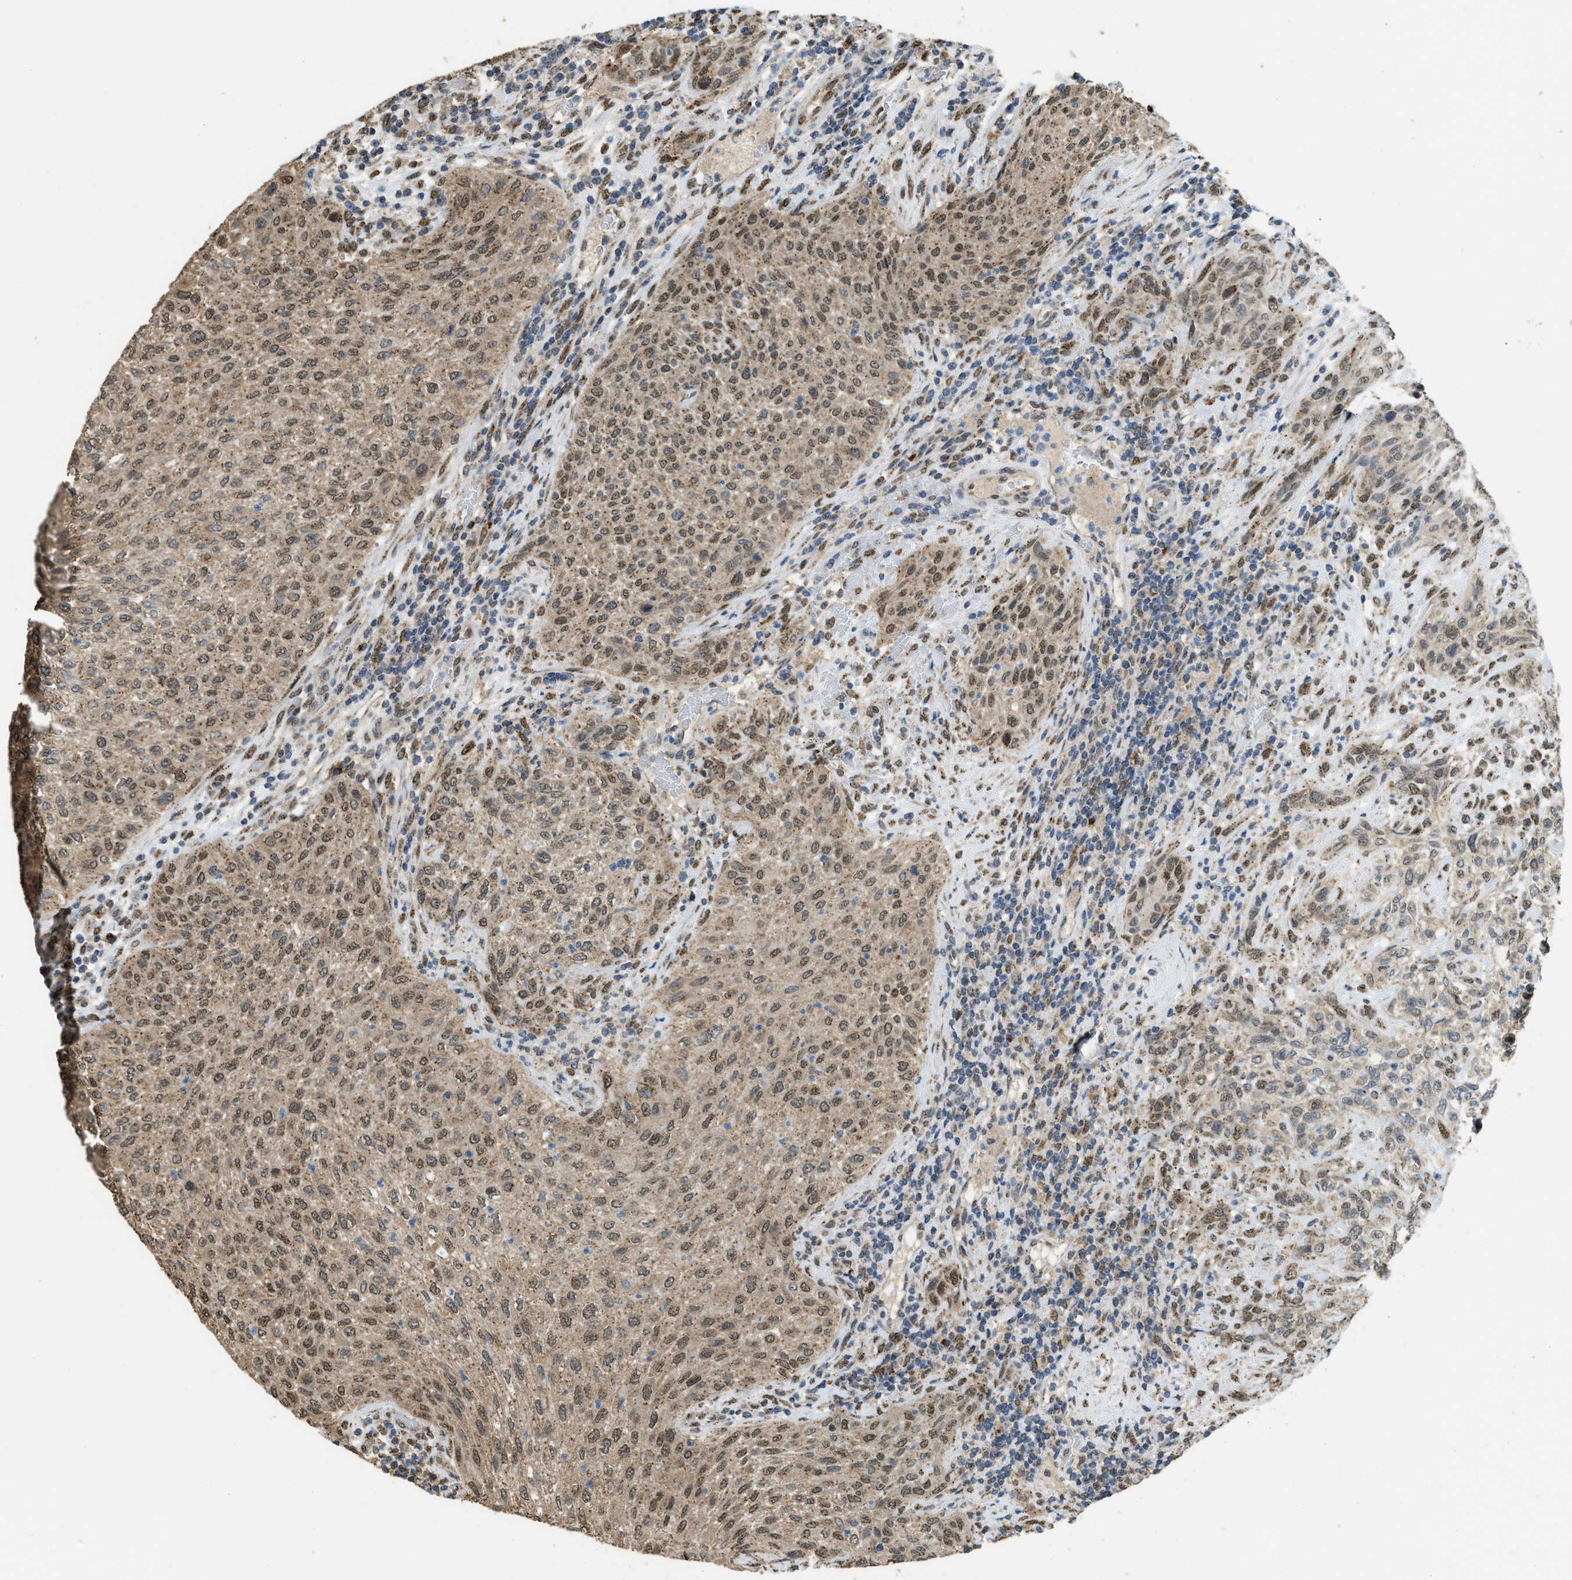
{"staining": {"intensity": "moderate", "quantity": ">75%", "location": "cytoplasmic/membranous,nuclear"}, "tissue": "urothelial cancer", "cell_type": "Tumor cells", "image_type": "cancer", "snomed": [{"axis": "morphology", "description": "Urothelial carcinoma, Low grade"}, {"axis": "morphology", "description": "Urothelial carcinoma, High grade"}, {"axis": "topography", "description": "Urinary bladder"}], "caption": "Protein analysis of high-grade urothelial carcinoma tissue shows moderate cytoplasmic/membranous and nuclear expression in approximately >75% of tumor cells.", "gene": "IPO7", "patient": {"sex": "male", "age": 35}}